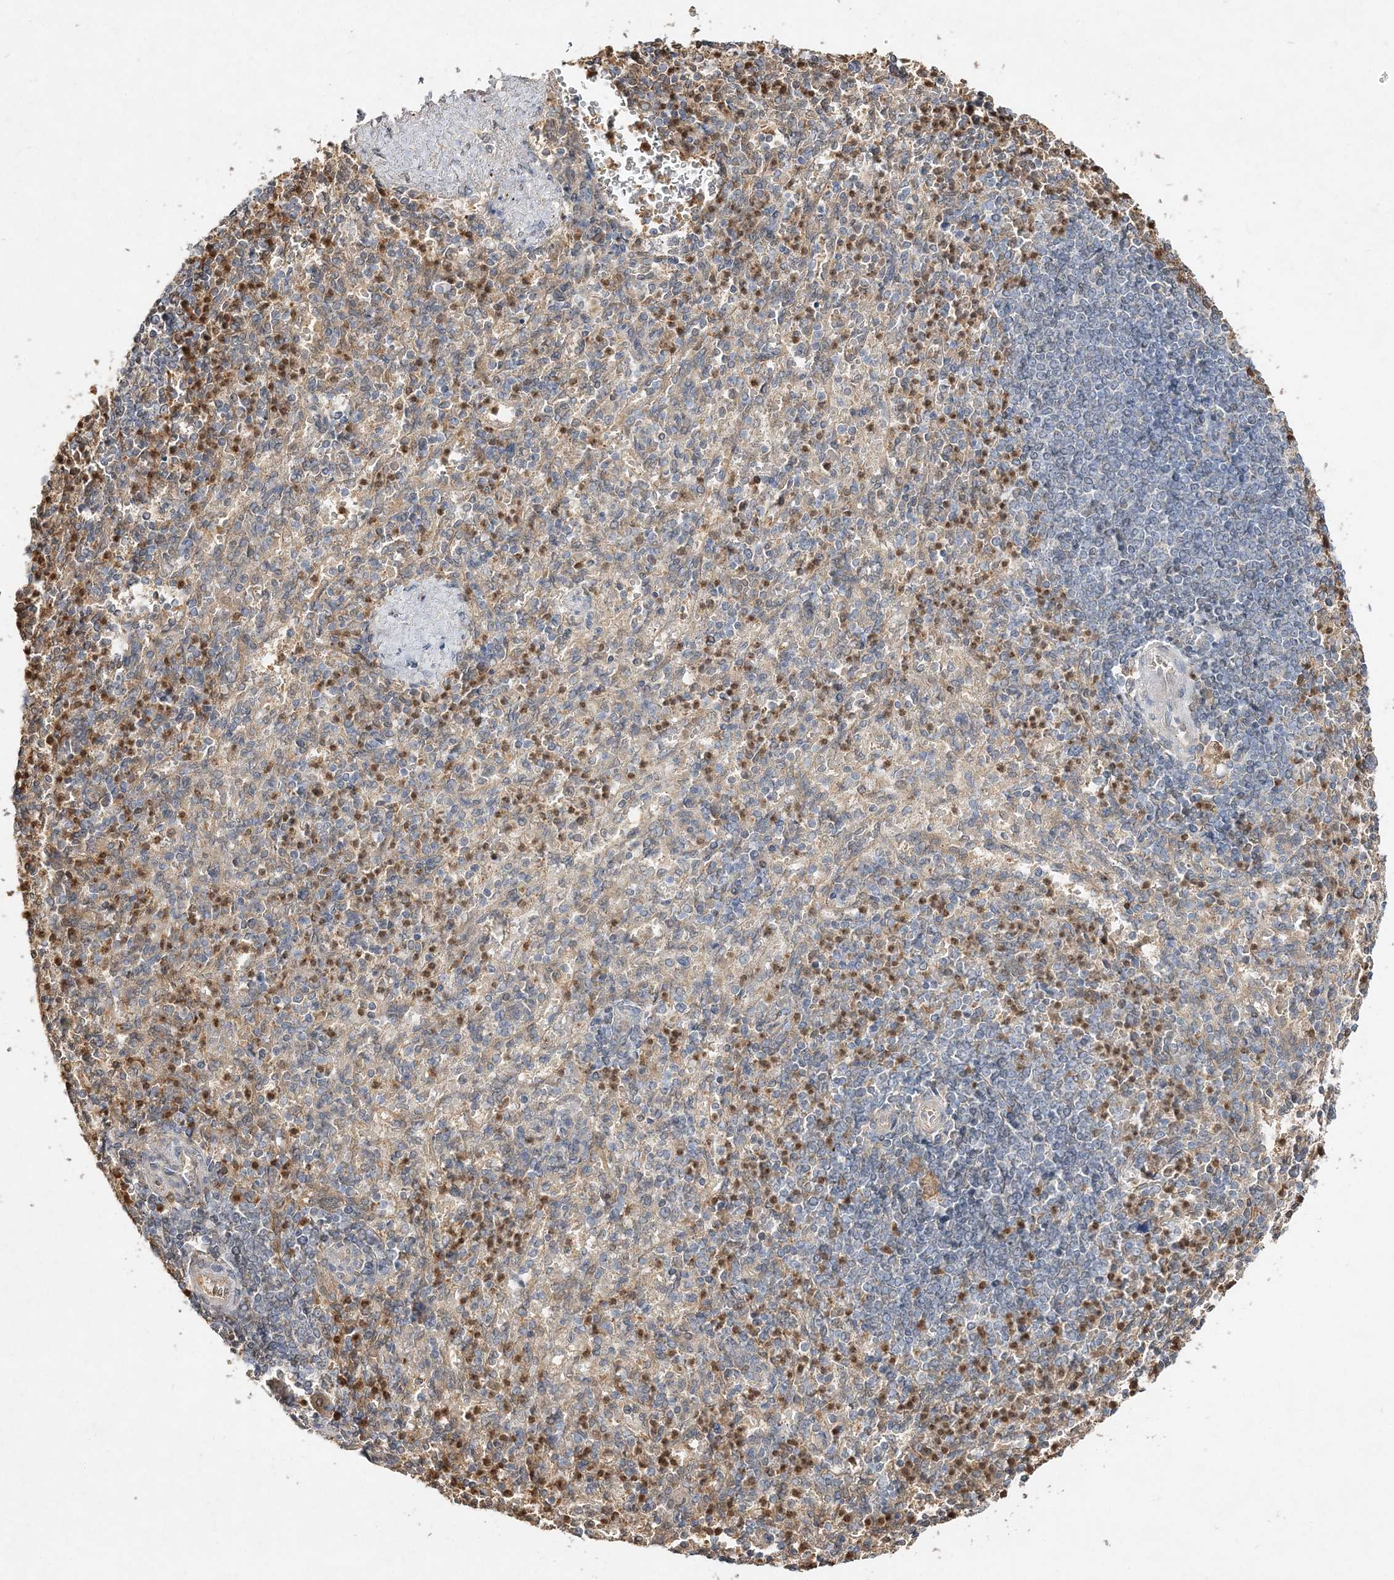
{"staining": {"intensity": "moderate", "quantity": "<25%", "location": "nuclear"}, "tissue": "spleen", "cell_type": "Cells in red pulp", "image_type": "normal", "snomed": [{"axis": "morphology", "description": "Normal tissue, NOS"}, {"axis": "topography", "description": "Spleen"}], "caption": "About <25% of cells in red pulp in unremarkable human spleen display moderate nuclear protein expression as visualized by brown immunohistochemical staining.", "gene": "S100A11", "patient": {"sex": "female", "age": 74}}